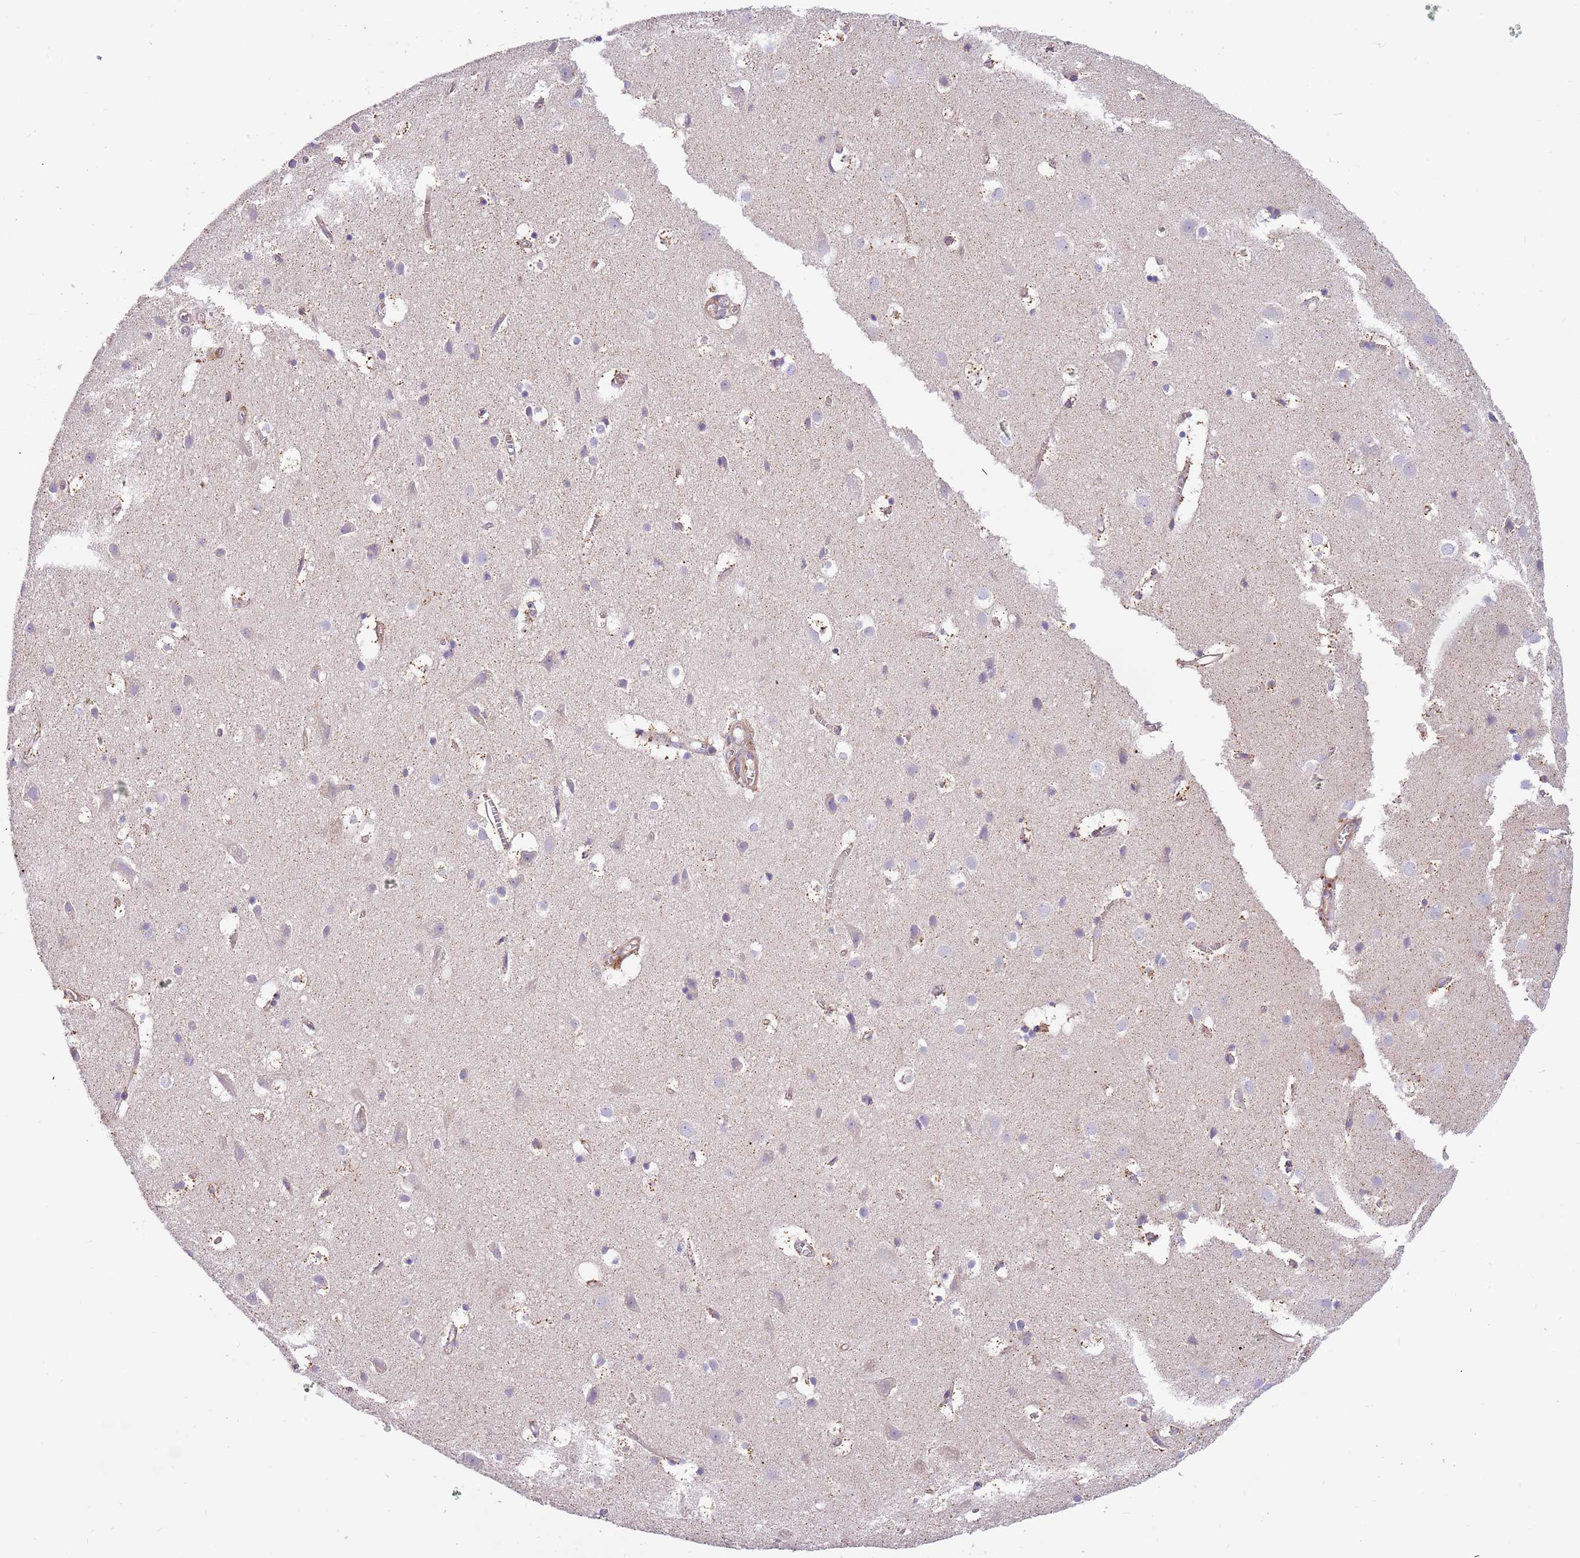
{"staining": {"intensity": "moderate", "quantity": "25%-75%", "location": "cytoplasmic/membranous"}, "tissue": "cerebral cortex", "cell_type": "Endothelial cells", "image_type": "normal", "snomed": [{"axis": "morphology", "description": "Normal tissue, NOS"}, {"axis": "topography", "description": "Cerebral cortex"}], "caption": "A medium amount of moderate cytoplasmic/membranous expression is appreciated in about 25%-75% of endothelial cells in benign cerebral cortex. The staining was performed using DAB to visualize the protein expression in brown, while the nuclei were stained in blue with hematoxylin (Magnification: 20x).", "gene": "SERINC3", "patient": {"sex": "male", "age": 54}}